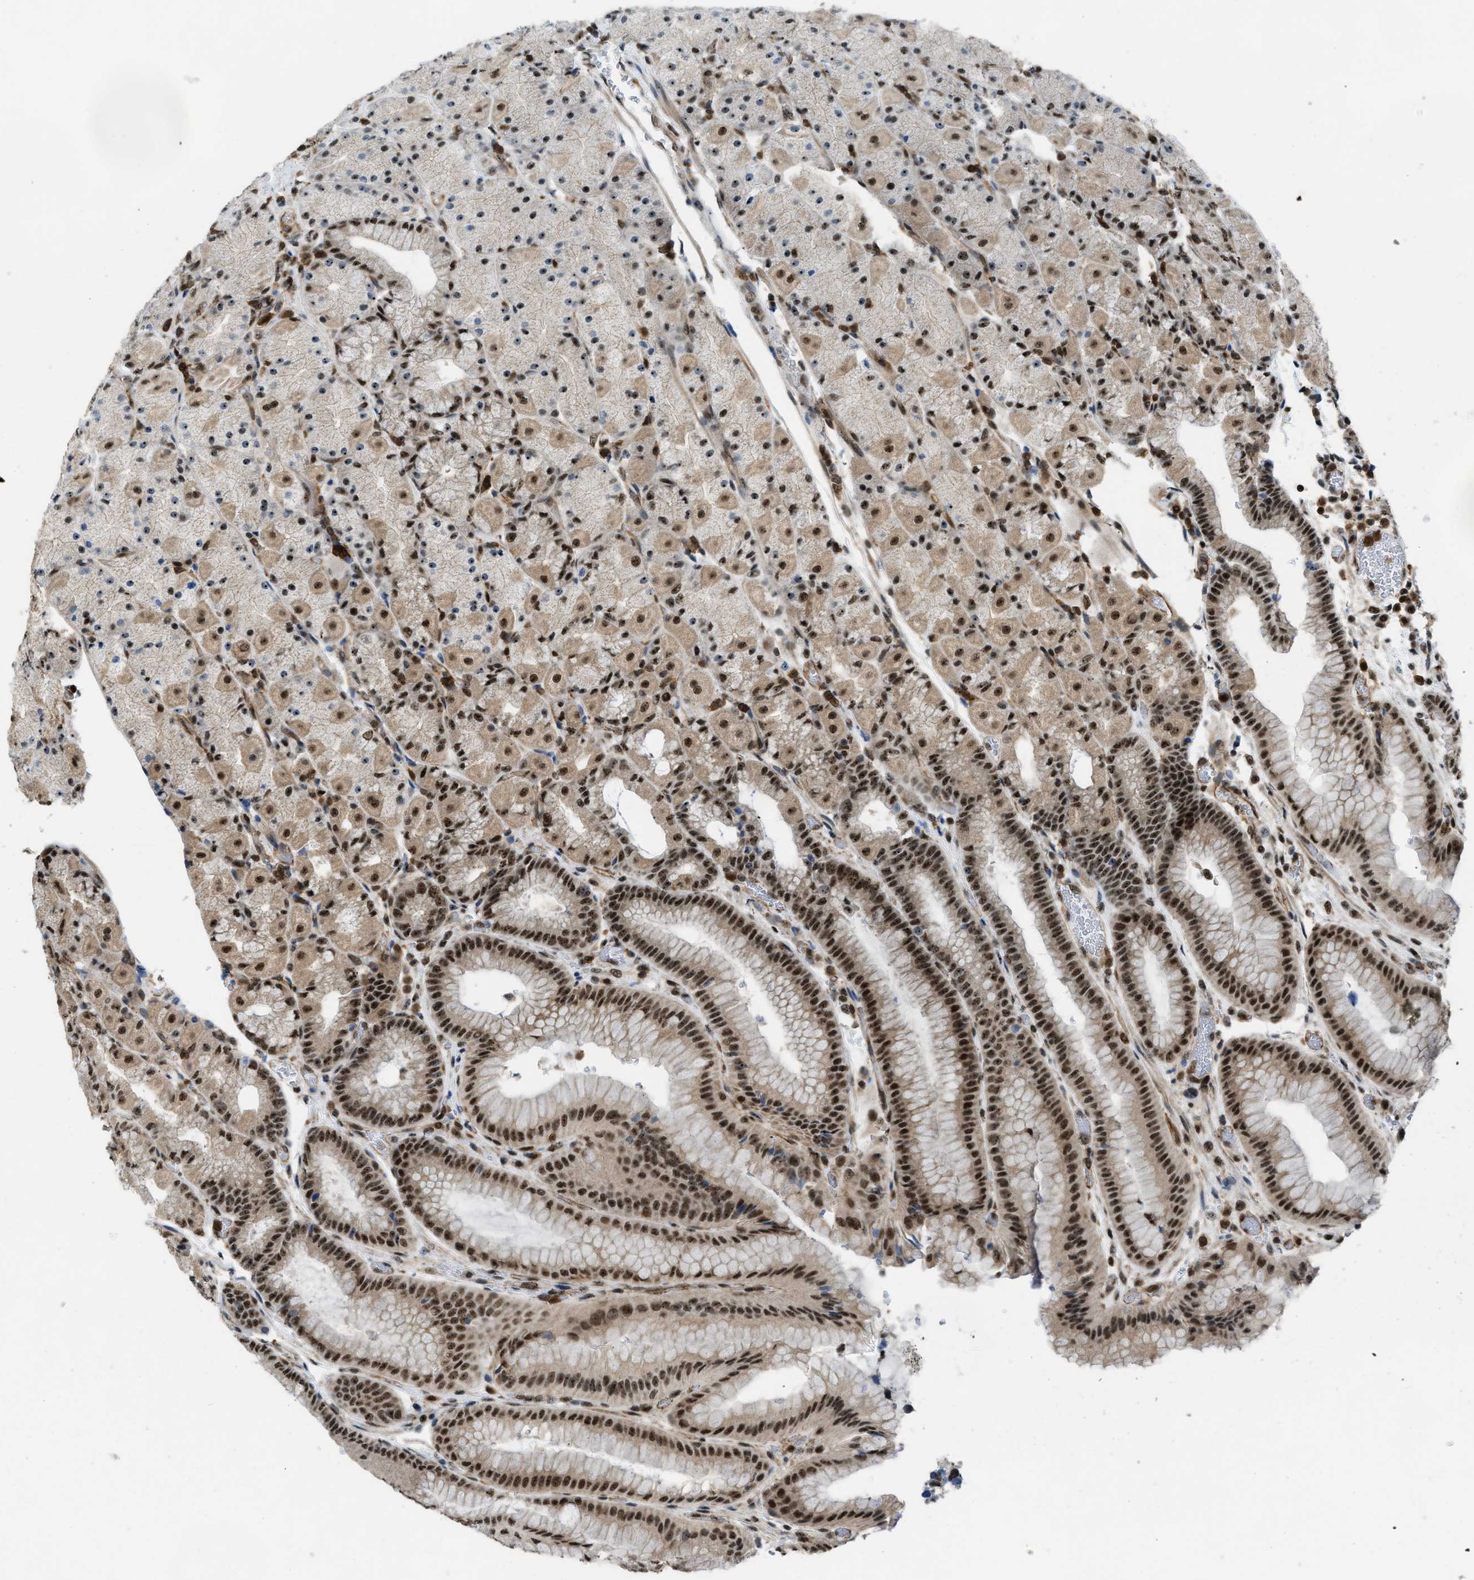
{"staining": {"intensity": "strong", "quantity": "25%-75%", "location": "nuclear"}, "tissue": "stomach", "cell_type": "Glandular cells", "image_type": "normal", "snomed": [{"axis": "morphology", "description": "Normal tissue, NOS"}, {"axis": "morphology", "description": "Carcinoid, malignant, NOS"}, {"axis": "topography", "description": "Stomach, upper"}], "caption": "This is a histology image of IHC staining of benign stomach, which shows strong staining in the nuclear of glandular cells.", "gene": "E2F1", "patient": {"sex": "male", "age": 39}}